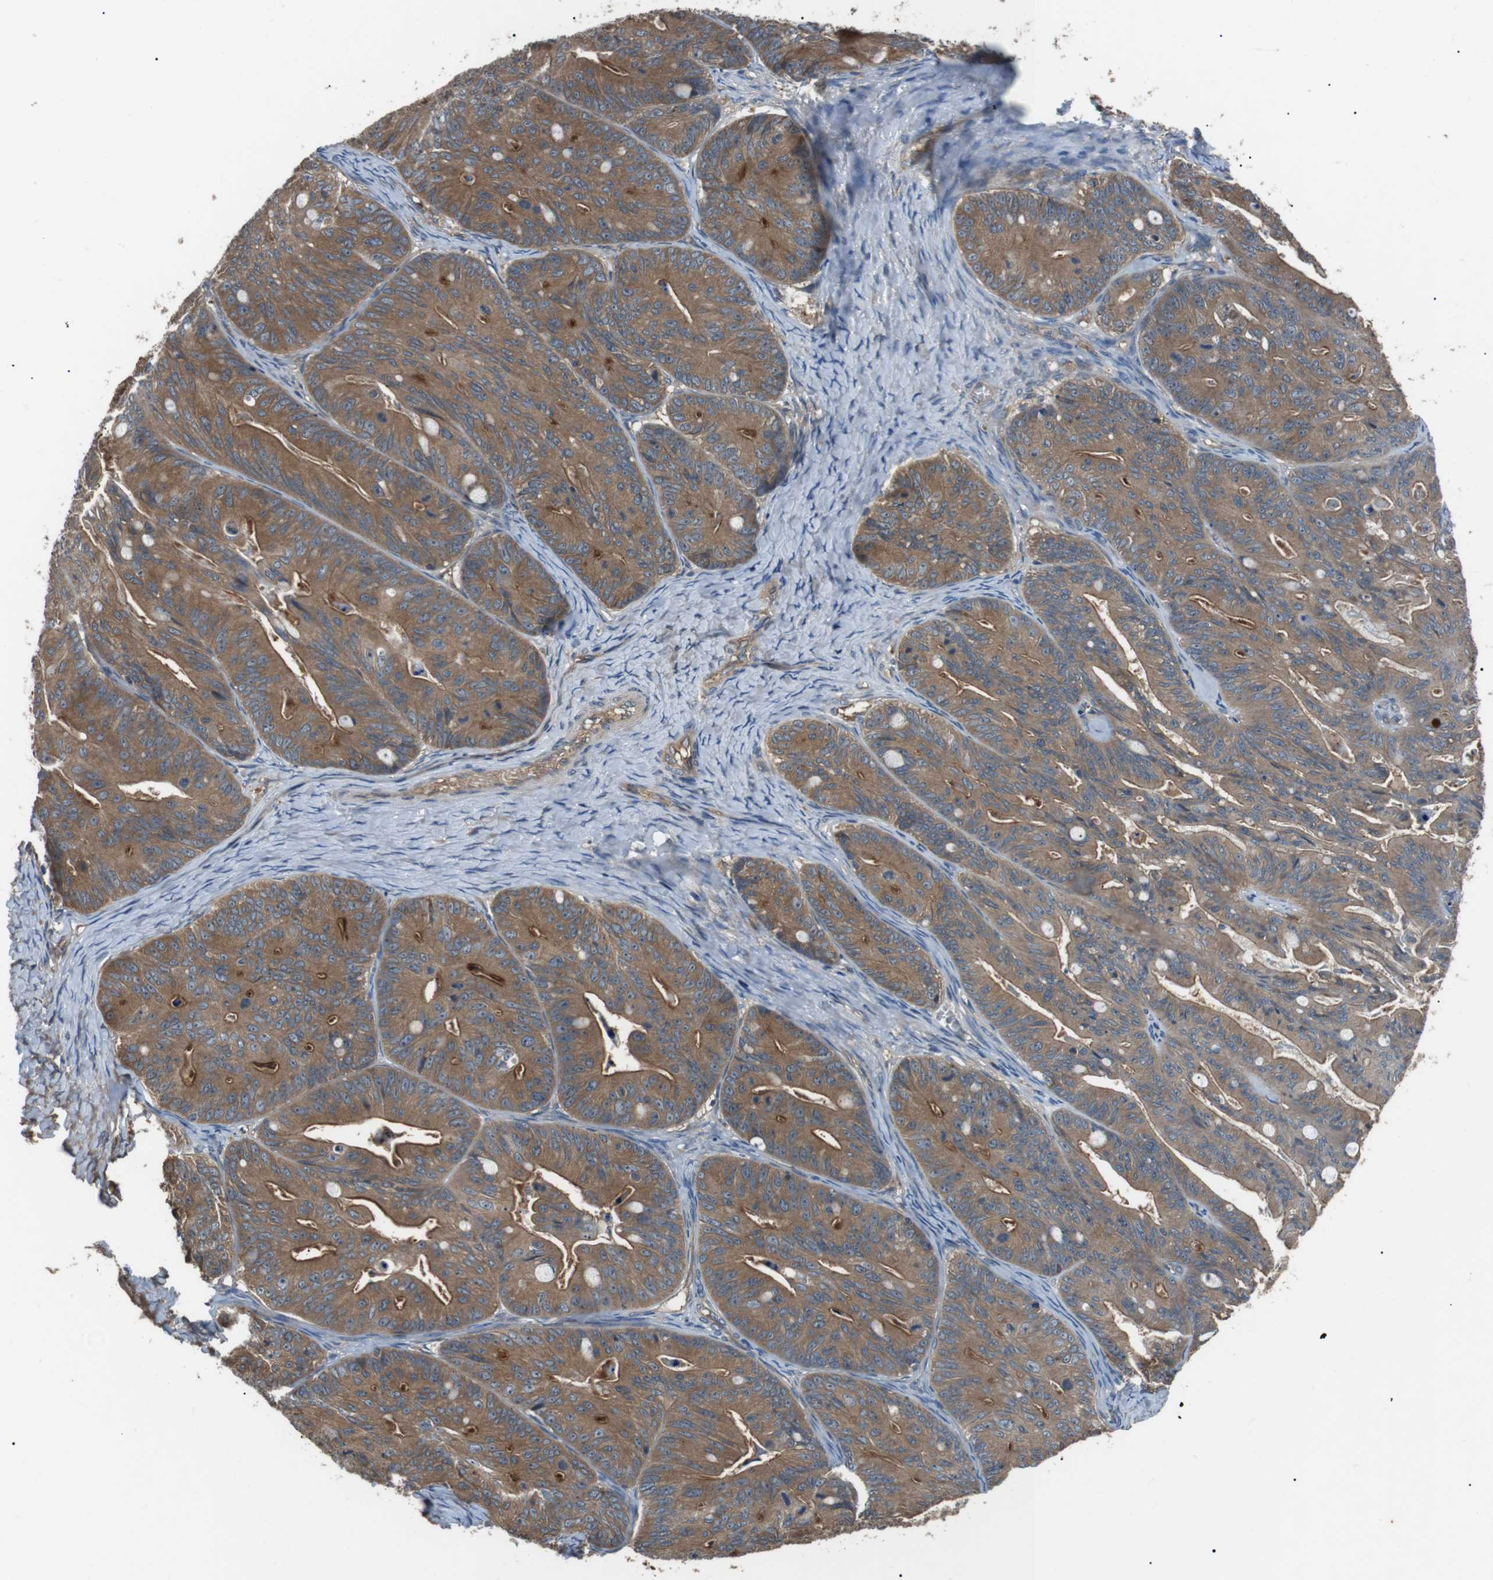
{"staining": {"intensity": "moderate", "quantity": ">75%", "location": "cytoplasmic/membranous"}, "tissue": "ovarian cancer", "cell_type": "Tumor cells", "image_type": "cancer", "snomed": [{"axis": "morphology", "description": "Cystadenocarcinoma, mucinous, NOS"}, {"axis": "topography", "description": "Ovary"}], "caption": "Brown immunohistochemical staining in human mucinous cystadenocarcinoma (ovarian) displays moderate cytoplasmic/membranous staining in approximately >75% of tumor cells.", "gene": "GPR161", "patient": {"sex": "female", "age": 37}}